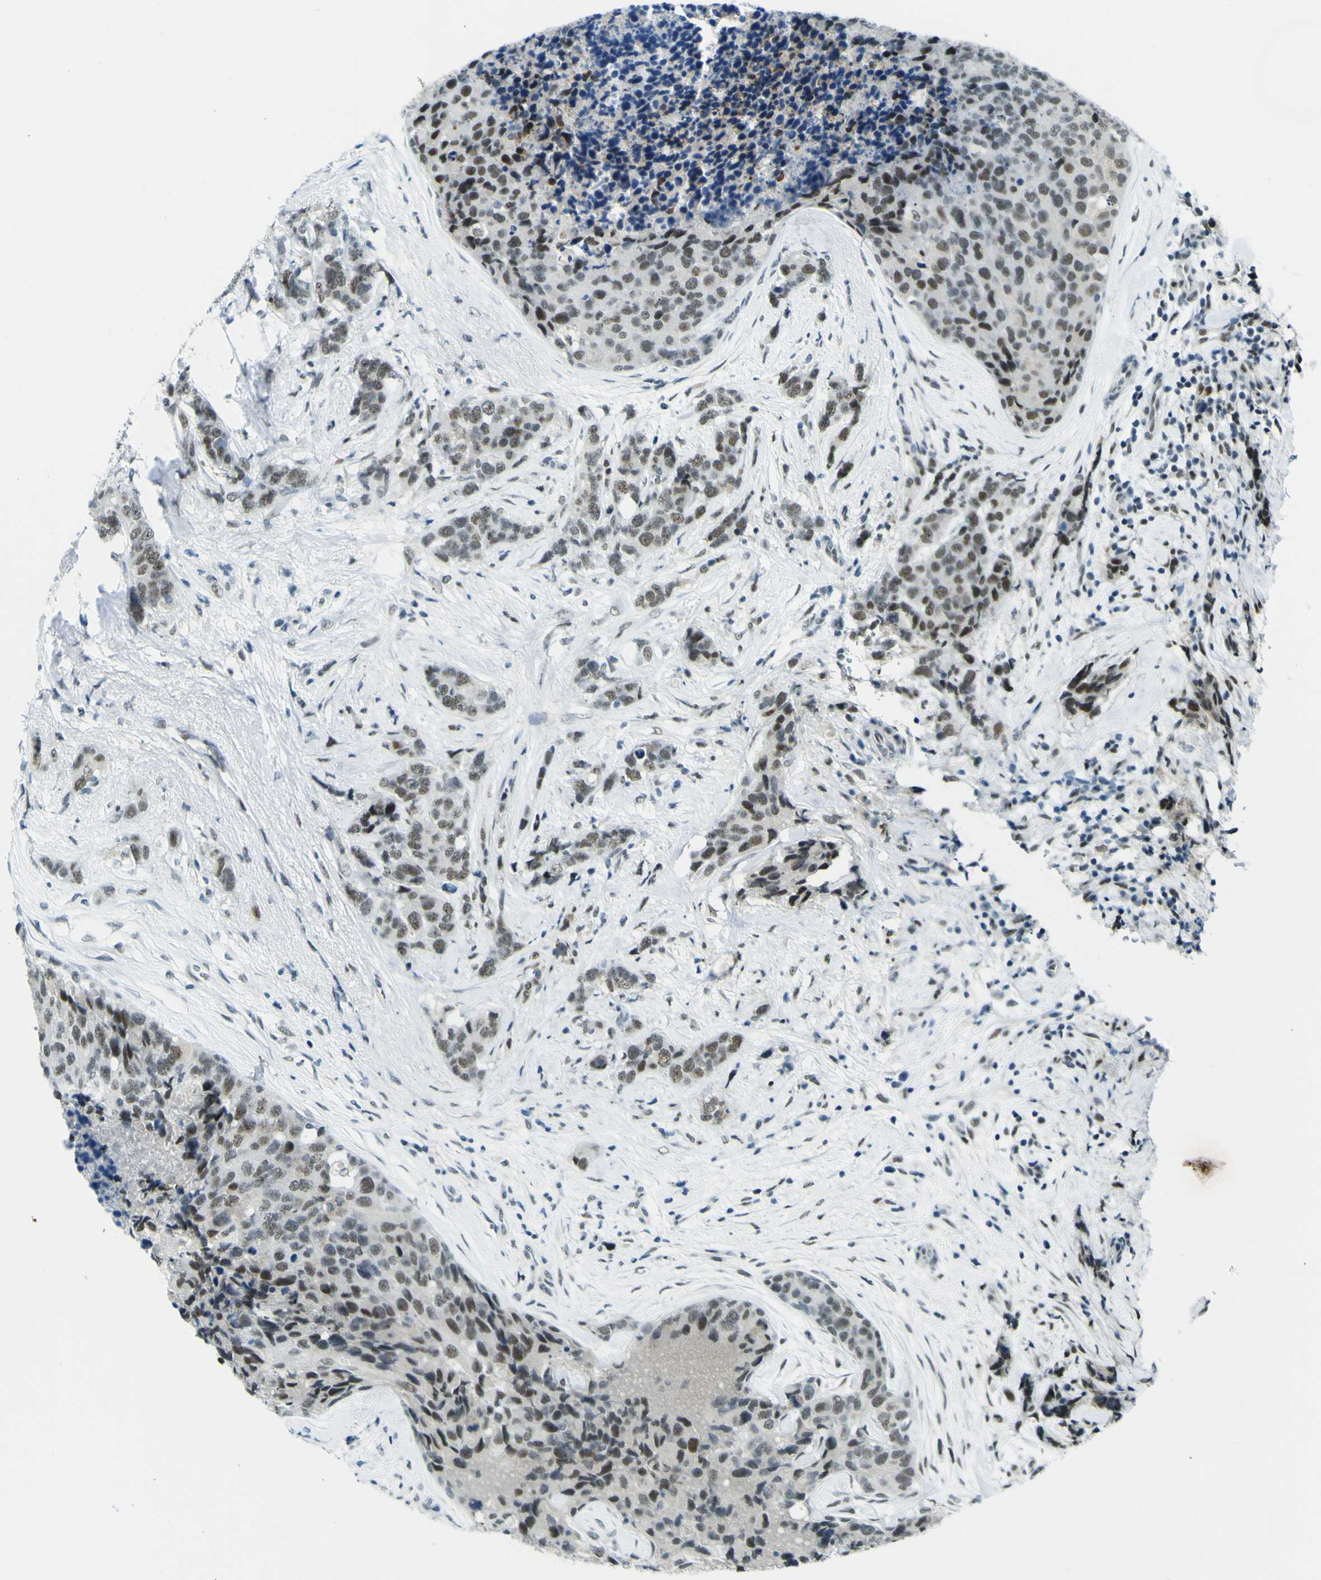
{"staining": {"intensity": "weak", "quantity": "25%-75%", "location": "nuclear"}, "tissue": "breast cancer", "cell_type": "Tumor cells", "image_type": "cancer", "snomed": [{"axis": "morphology", "description": "Lobular carcinoma"}, {"axis": "topography", "description": "Breast"}], "caption": "Lobular carcinoma (breast) stained with immunohistochemistry (IHC) displays weak nuclear staining in about 25%-75% of tumor cells. (Brightfield microscopy of DAB IHC at high magnification).", "gene": "CEBPG", "patient": {"sex": "female", "age": 59}}